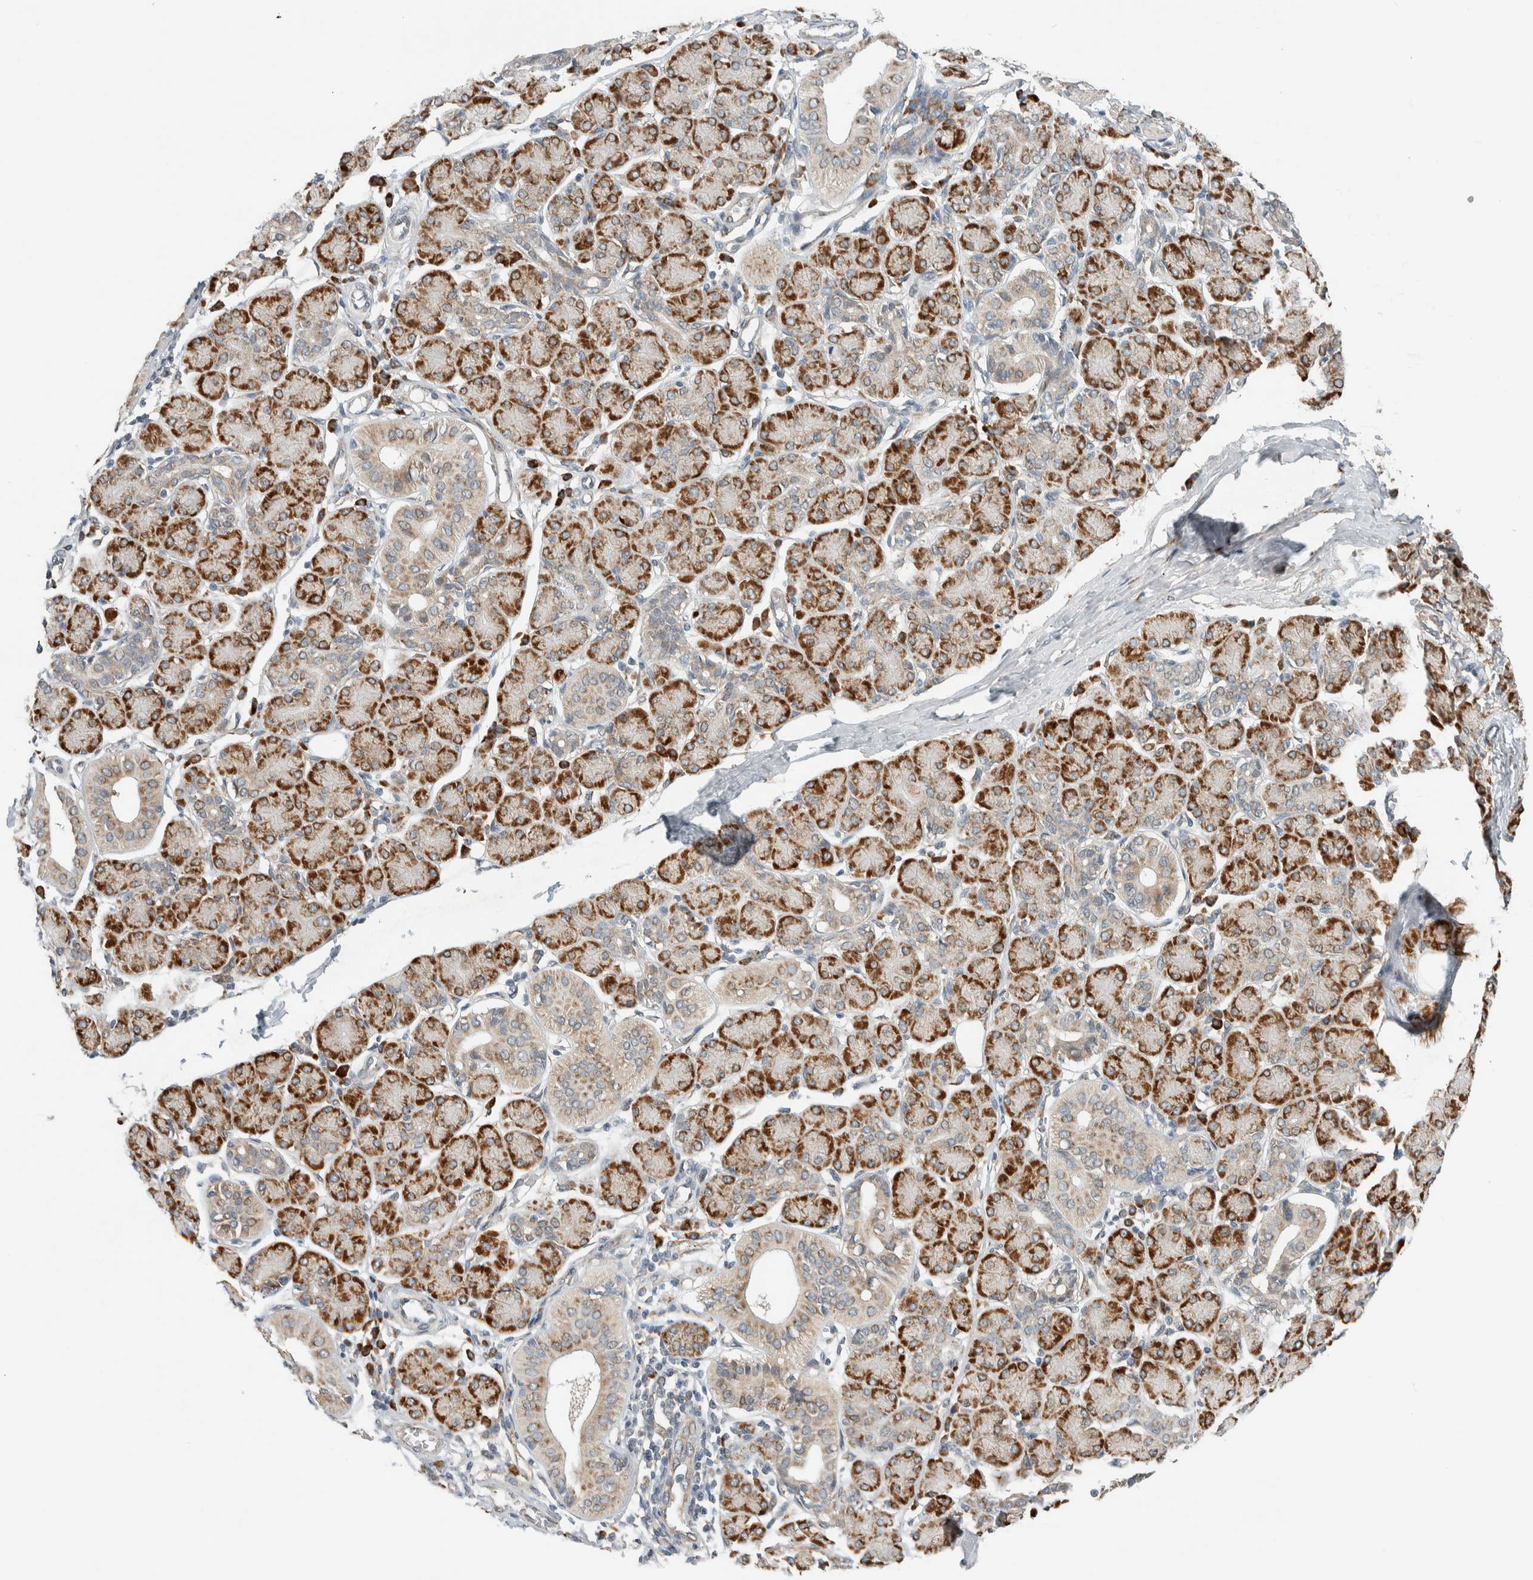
{"staining": {"intensity": "strong", "quantity": ">75%", "location": "cytoplasmic/membranous"}, "tissue": "salivary gland", "cell_type": "Glandular cells", "image_type": "normal", "snomed": [{"axis": "morphology", "description": "Normal tissue, NOS"}, {"axis": "morphology", "description": "Inflammation, NOS"}, {"axis": "topography", "description": "Lymph node"}, {"axis": "topography", "description": "Salivary gland"}], "caption": "This is a photomicrograph of IHC staining of normal salivary gland, which shows strong positivity in the cytoplasmic/membranous of glandular cells.", "gene": "CTBP2", "patient": {"sex": "male", "age": 3}}